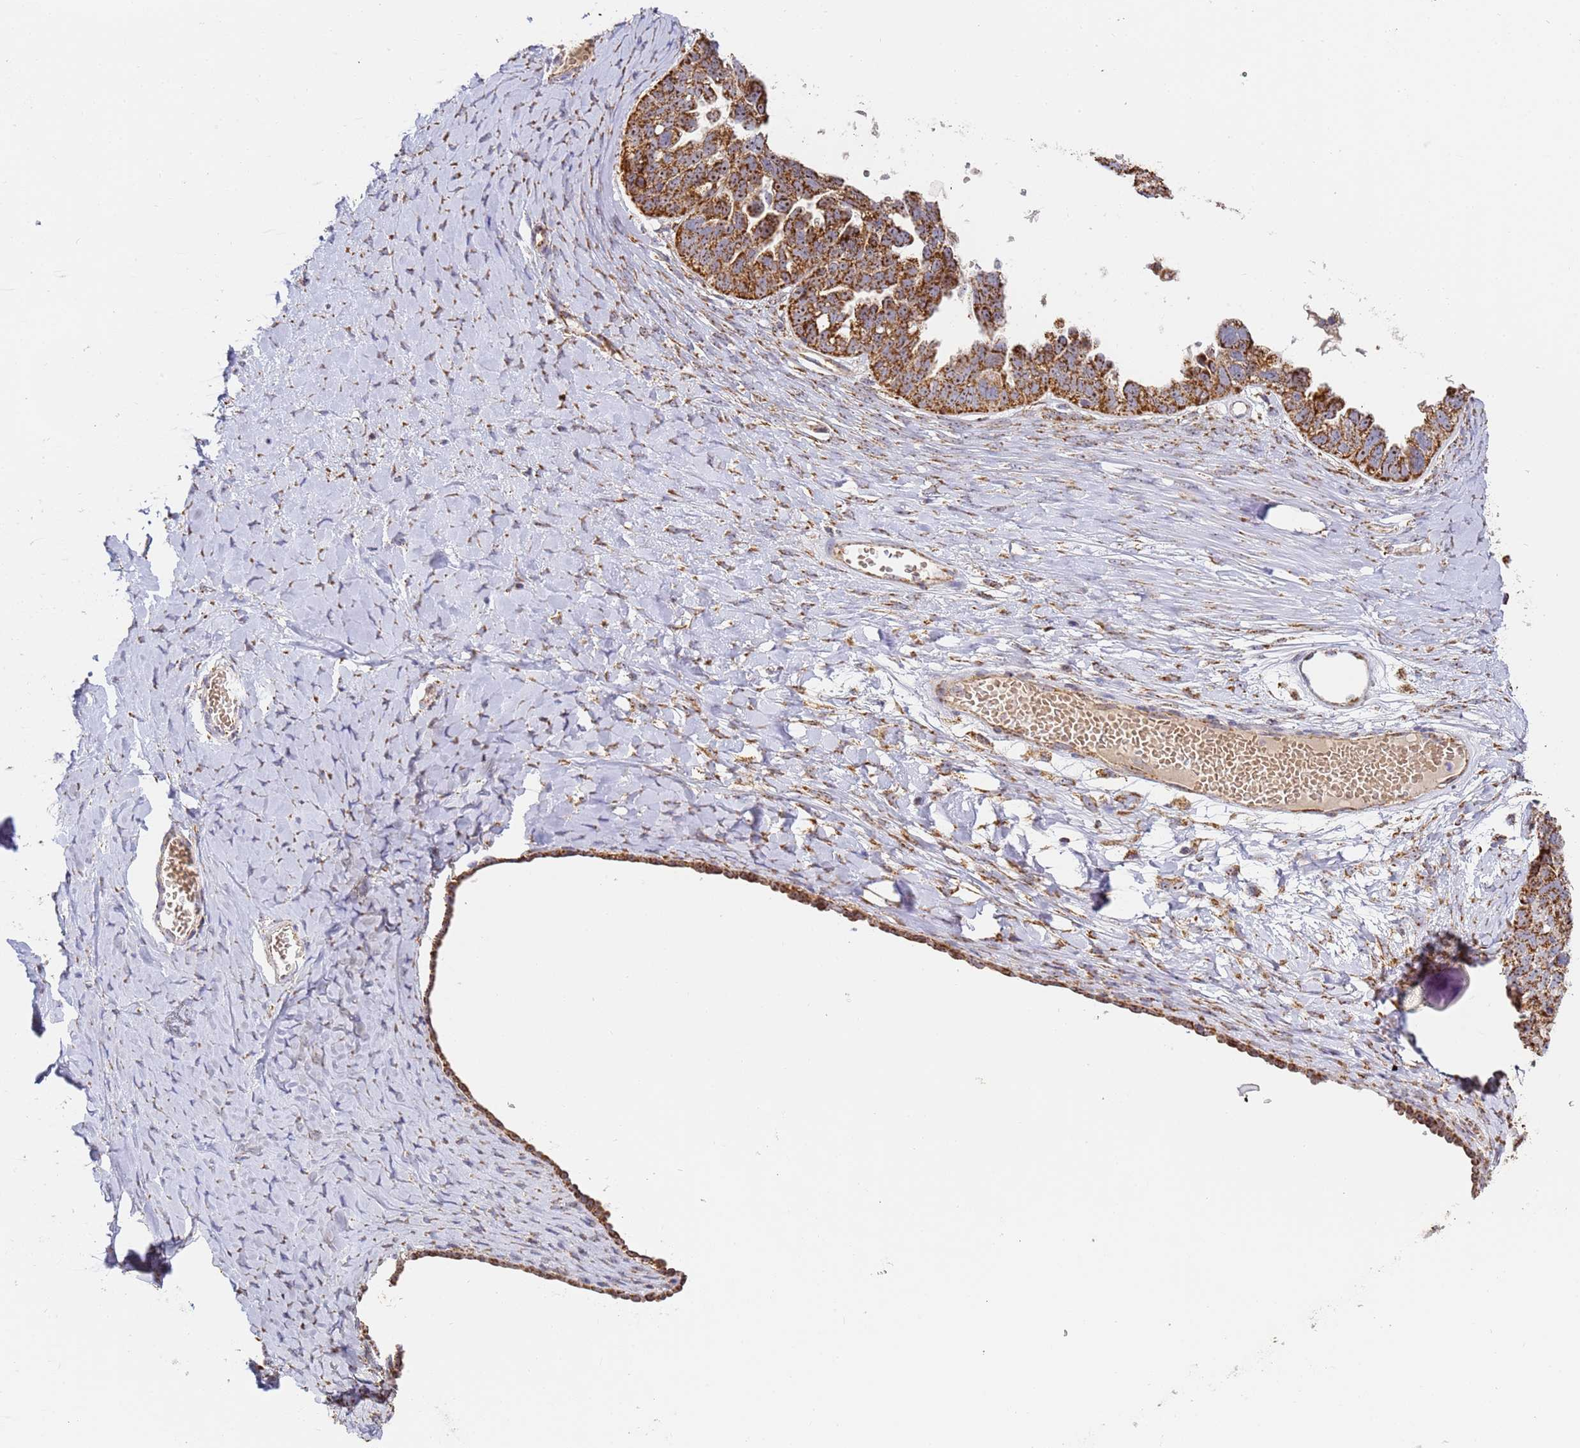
{"staining": {"intensity": "strong", "quantity": ">75%", "location": "cytoplasmic/membranous,nuclear"}, "tissue": "ovarian cancer", "cell_type": "Tumor cells", "image_type": "cancer", "snomed": [{"axis": "morphology", "description": "Cystadenocarcinoma, serous, NOS"}, {"axis": "topography", "description": "Ovary"}], "caption": "The micrograph reveals immunohistochemical staining of ovarian serous cystadenocarcinoma. There is strong cytoplasmic/membranous and nuclear expression is seen in approximately >75% of tumor cells.", "gene": "FRG2C", "patient": {"sex": "female", "age": 79}}